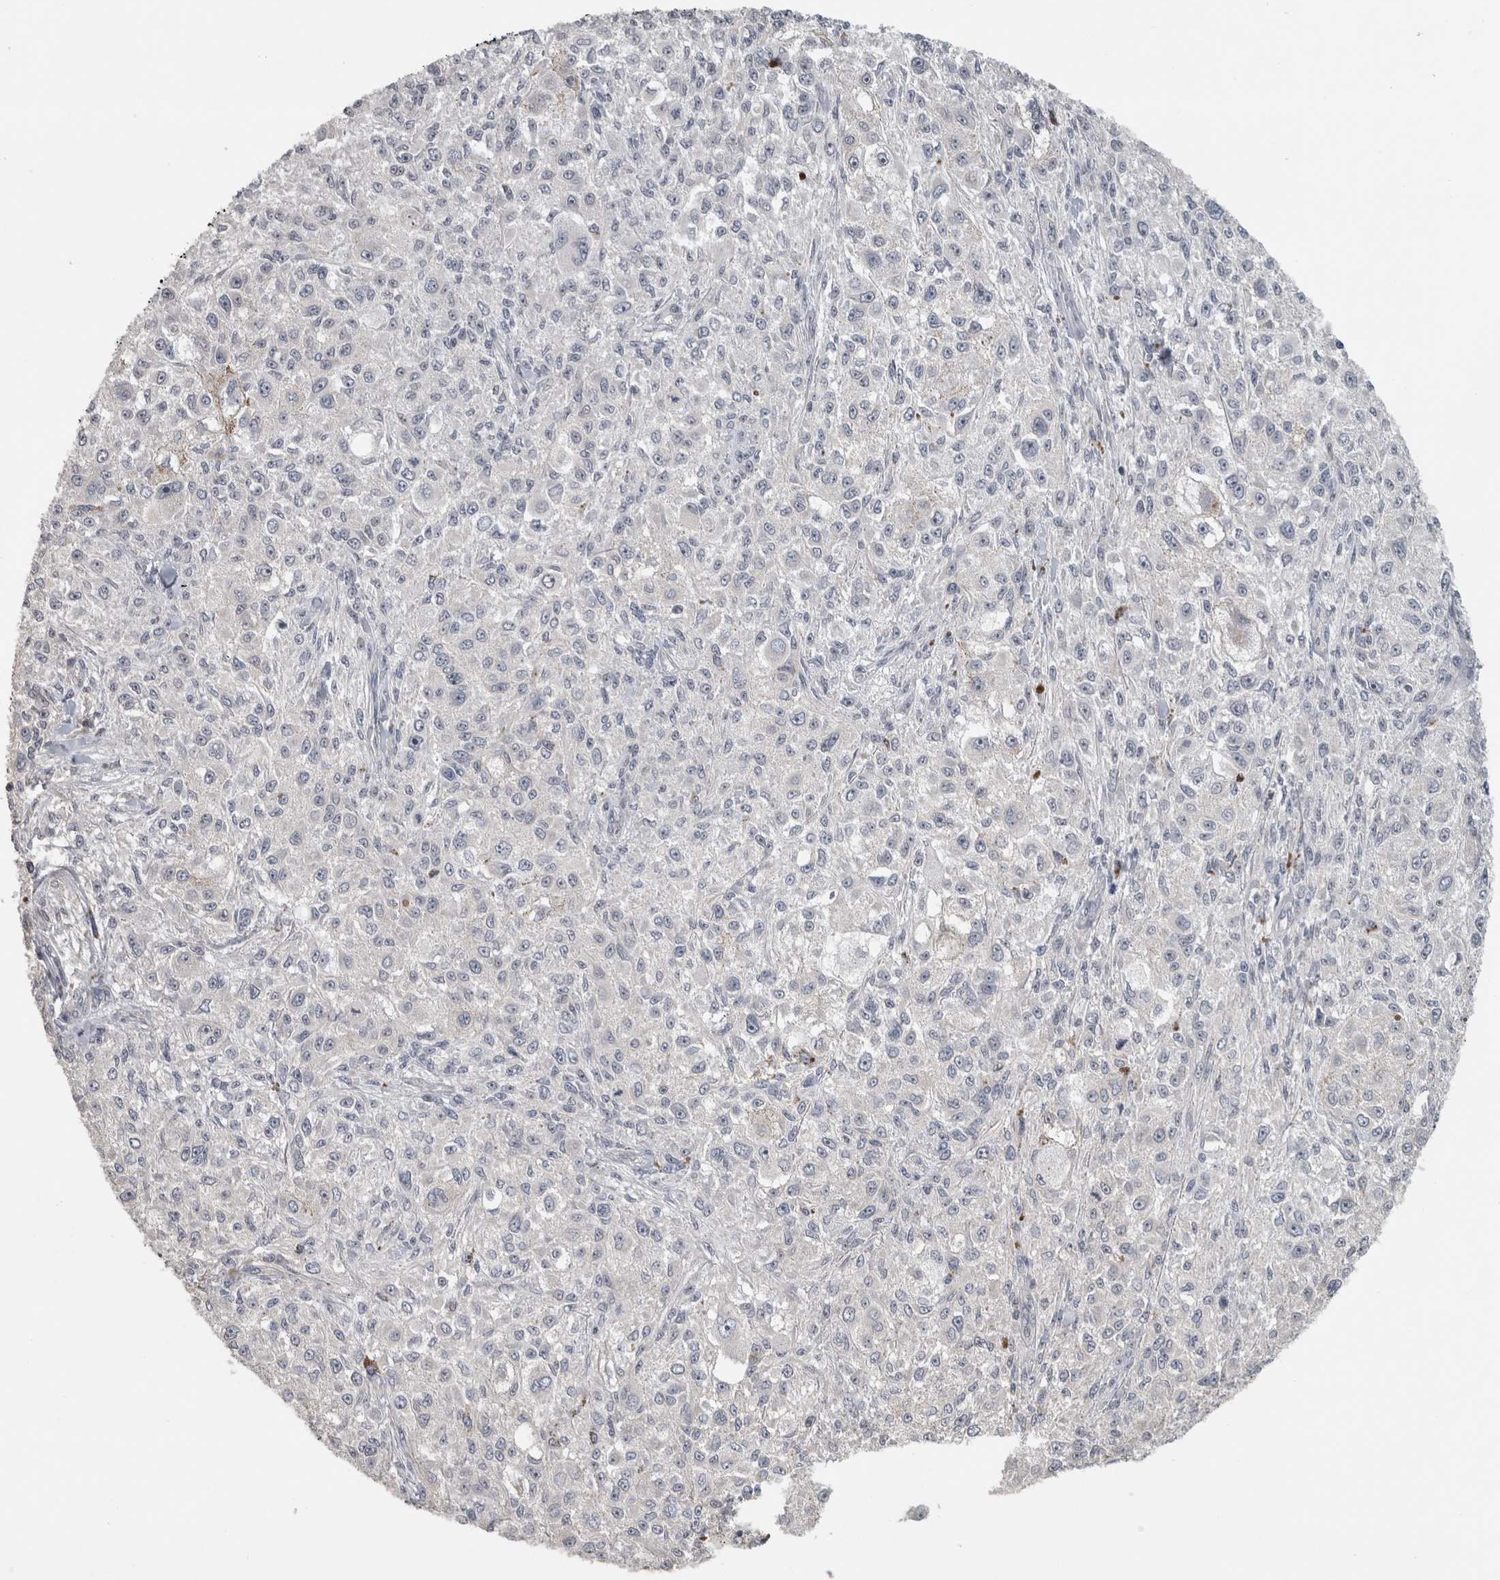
{"staining": {"intensity": "negative", "quantity": "none", "location": "none"}, "tissue": "melanoma", "cell_type": "Tumor cells", "image_type": "cancer", "snomed": [{"axis": "morphology", "description": "Necrosis, NOS"}, {"axis": "morphology", "description": "Malignant melanoma, NOS"}, {"axis": "topography", "description": "Skin"}], "caption": "The histopathology image exhibits no staining of tumor cells in melanoma.", "gene": "RBM28", "patient": {"sex": "female", "age": 87}}